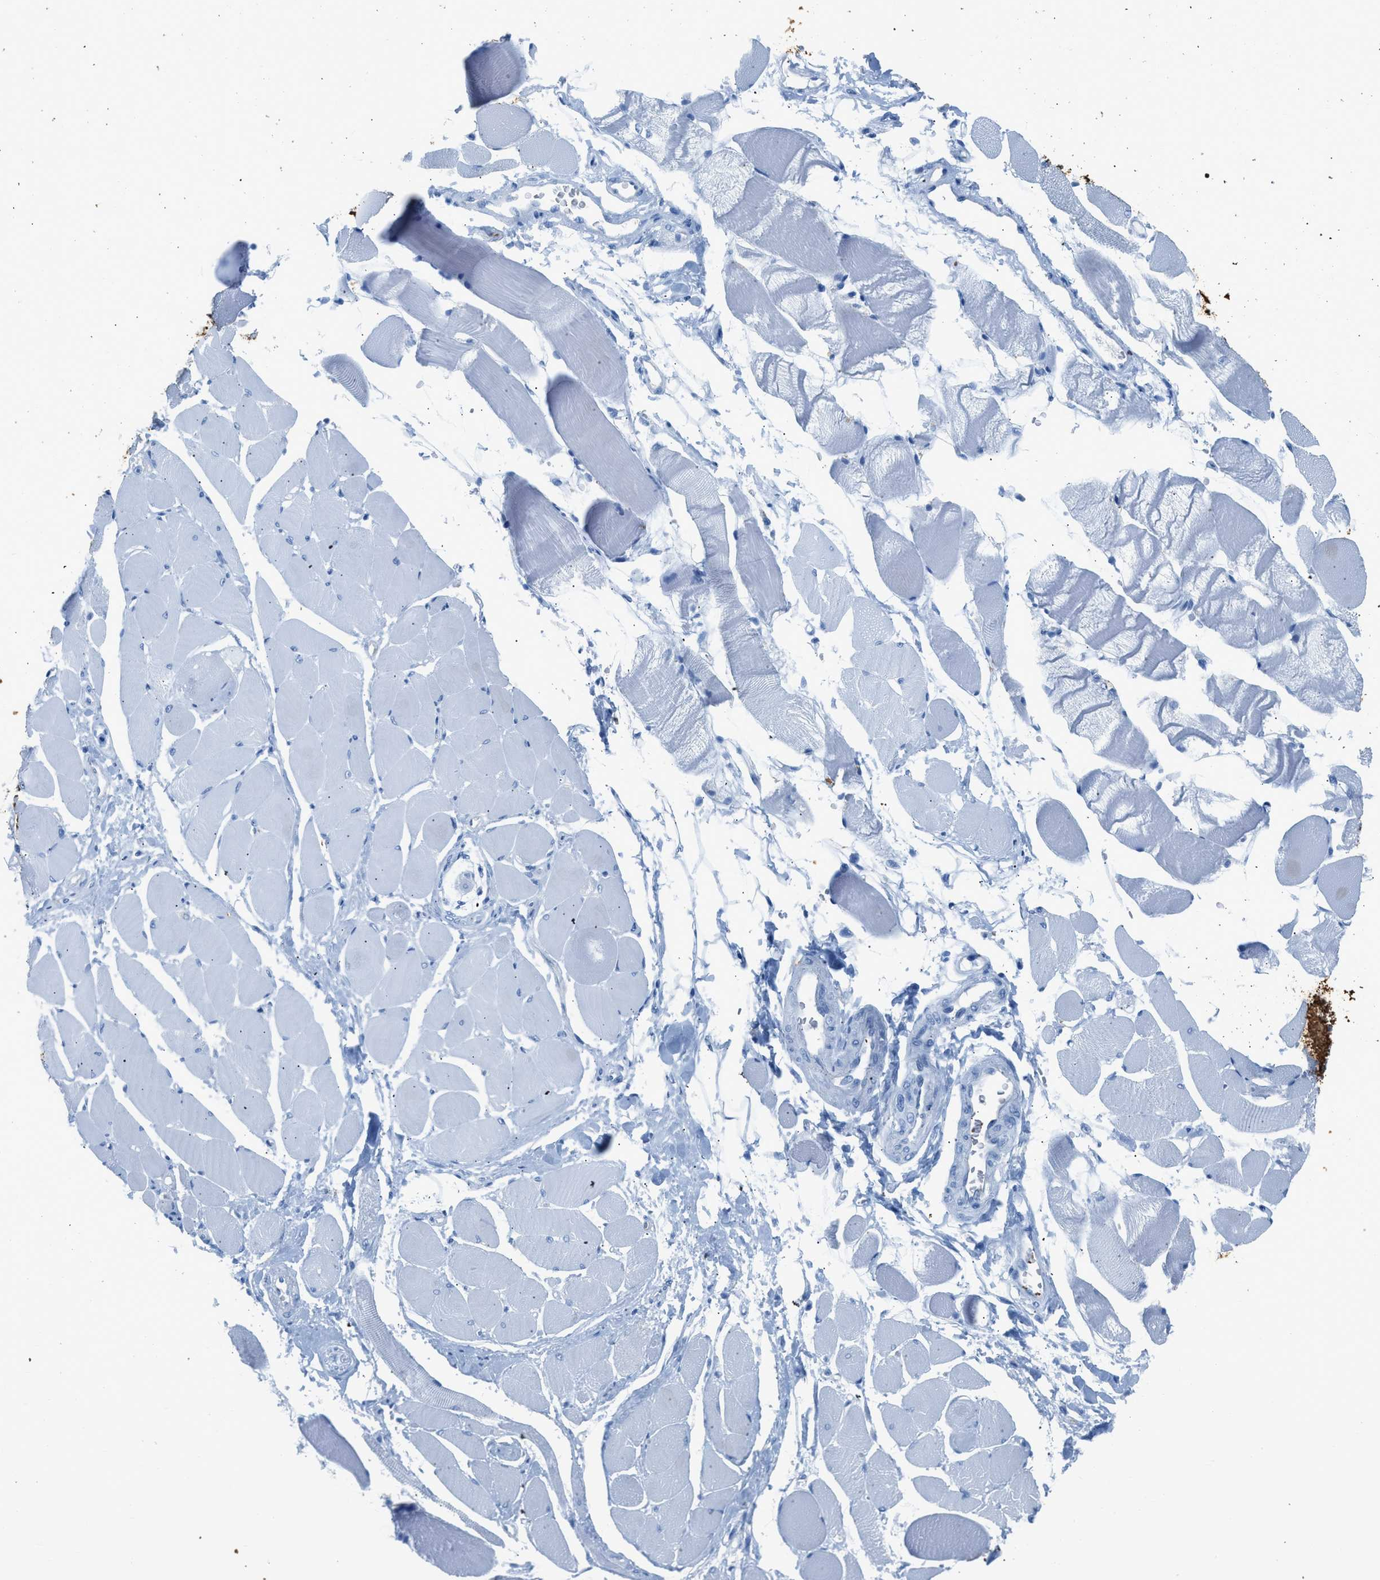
{"staining": {"intensity": "negative", "quantity": "none", "location": "none"}, "tissue": "skeletal muscle", "cell_type": "Myocytes", "image_type": "normal", "snomed": [{"axis": "morphology", "description": "Normal tissue, NOS"}, {"axis": "topography", "description": "Skeletal muscle"}, {"axis": "topography", "description": "Peripheral nerve tissue"}], "caption": "Skeletal muscle stained for a protein using immunohistochemistry (IHC) displays no staining myocytes.", "gene": "FAIM2", "patient": {"sex": "female", "age": 84}}